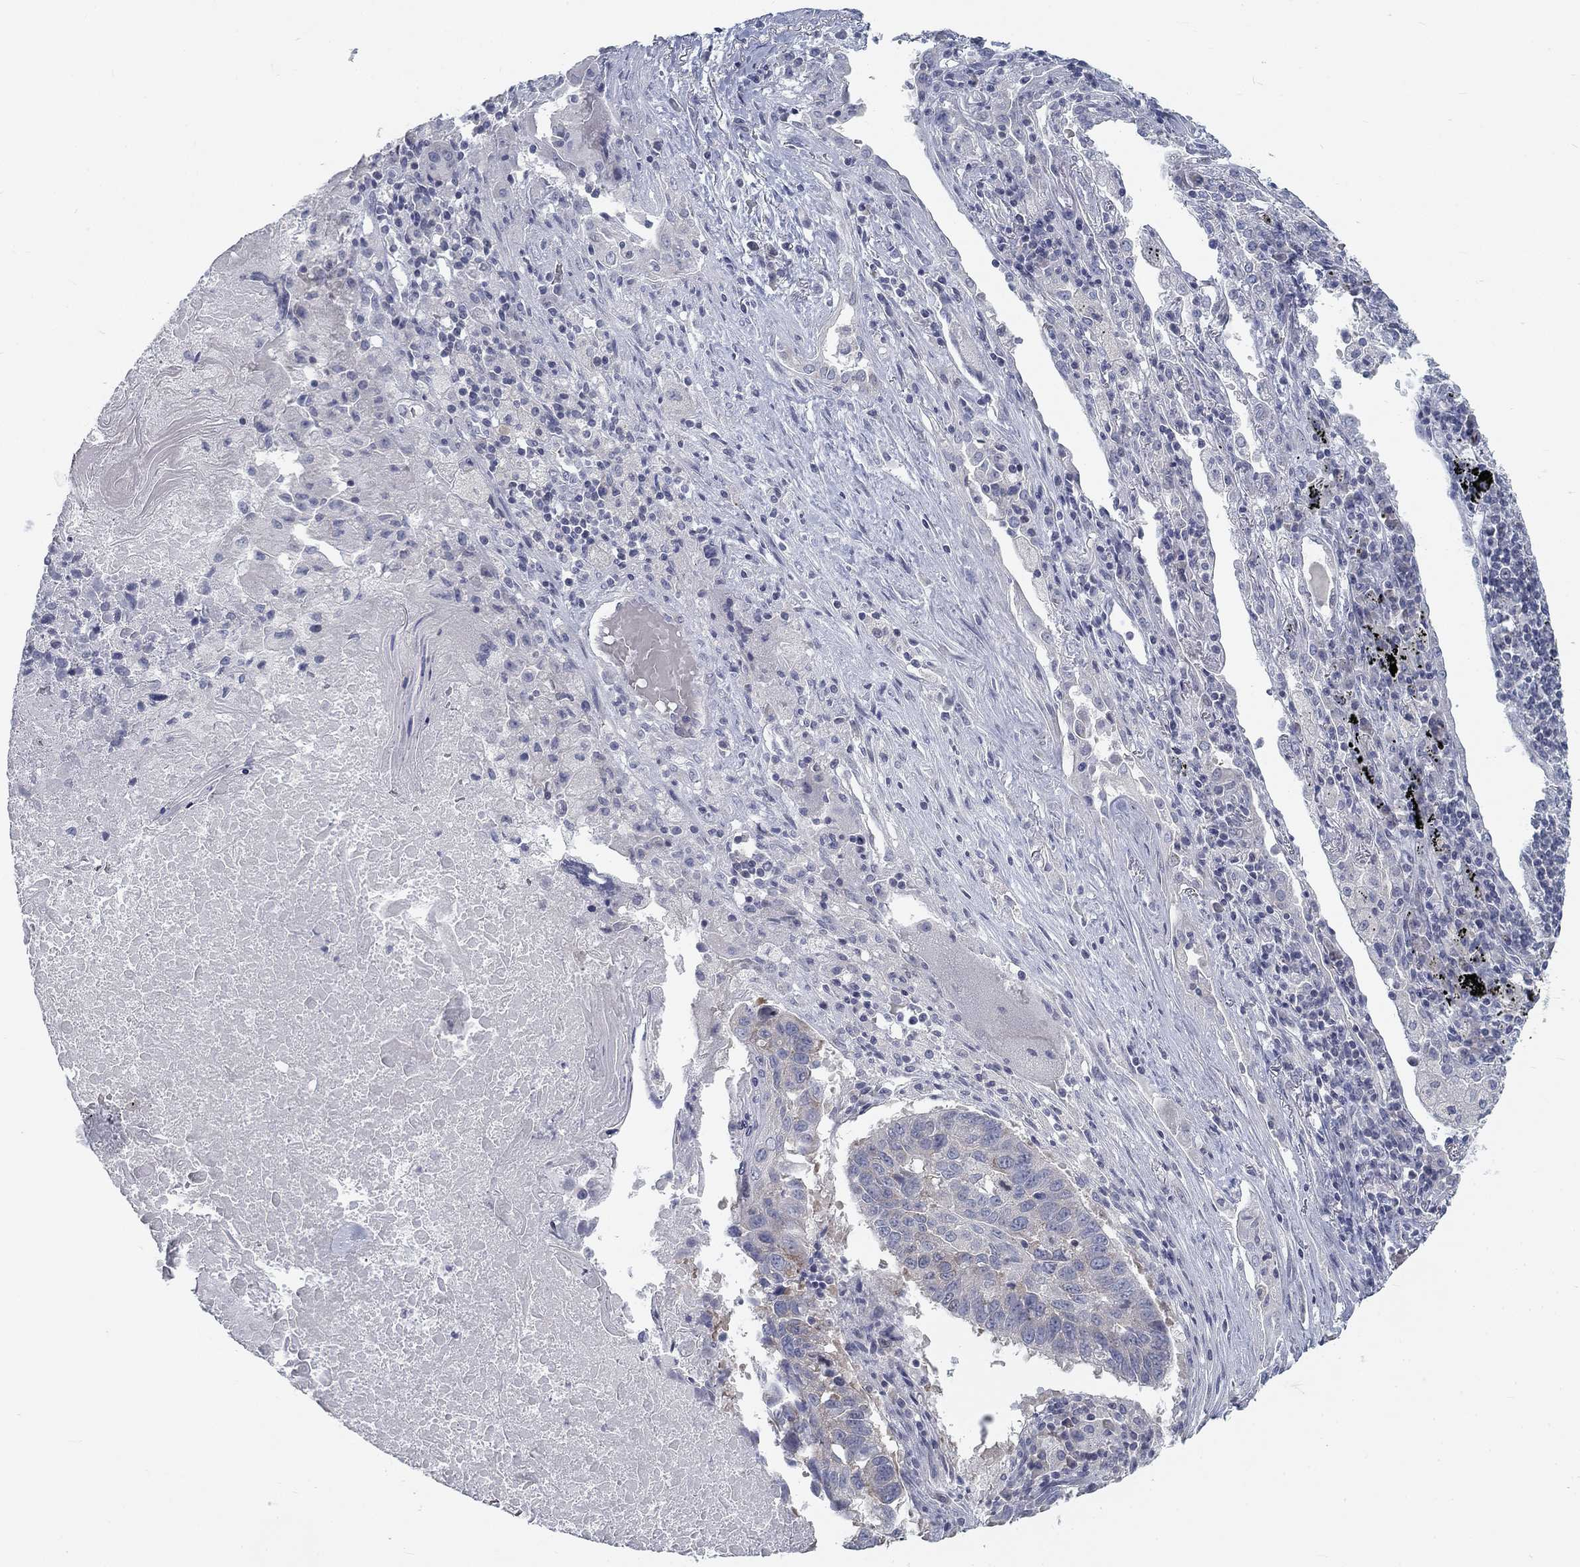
{"staining": {"intensity": "moderate", "quantity": "<25%", "location": "cytoplasmic/membranous"}, "tissue": "lung cancer", "cell_type": "Tumor cells", "image_type": "cancer", "snomed": [{"axis": "morphology", "description": "Squamous cell carcinoma, NOS"}, {"axis": "topography", "description": "Lung"}], "caption": "High-power microscopy captured an immunohistochemistry (IHC) photomicrograph of squamous cell carcinoma (lung), revealing moderate cytoplasmic/membranous positivity in about <25% of tumor cells. The protein is stained brown, and the nuclei are stained in blue (DAB IHC with brightfield microscopy, high magnification).", "gene": "ATP1A3", "patient": {"sex": "male", "age": 73}}